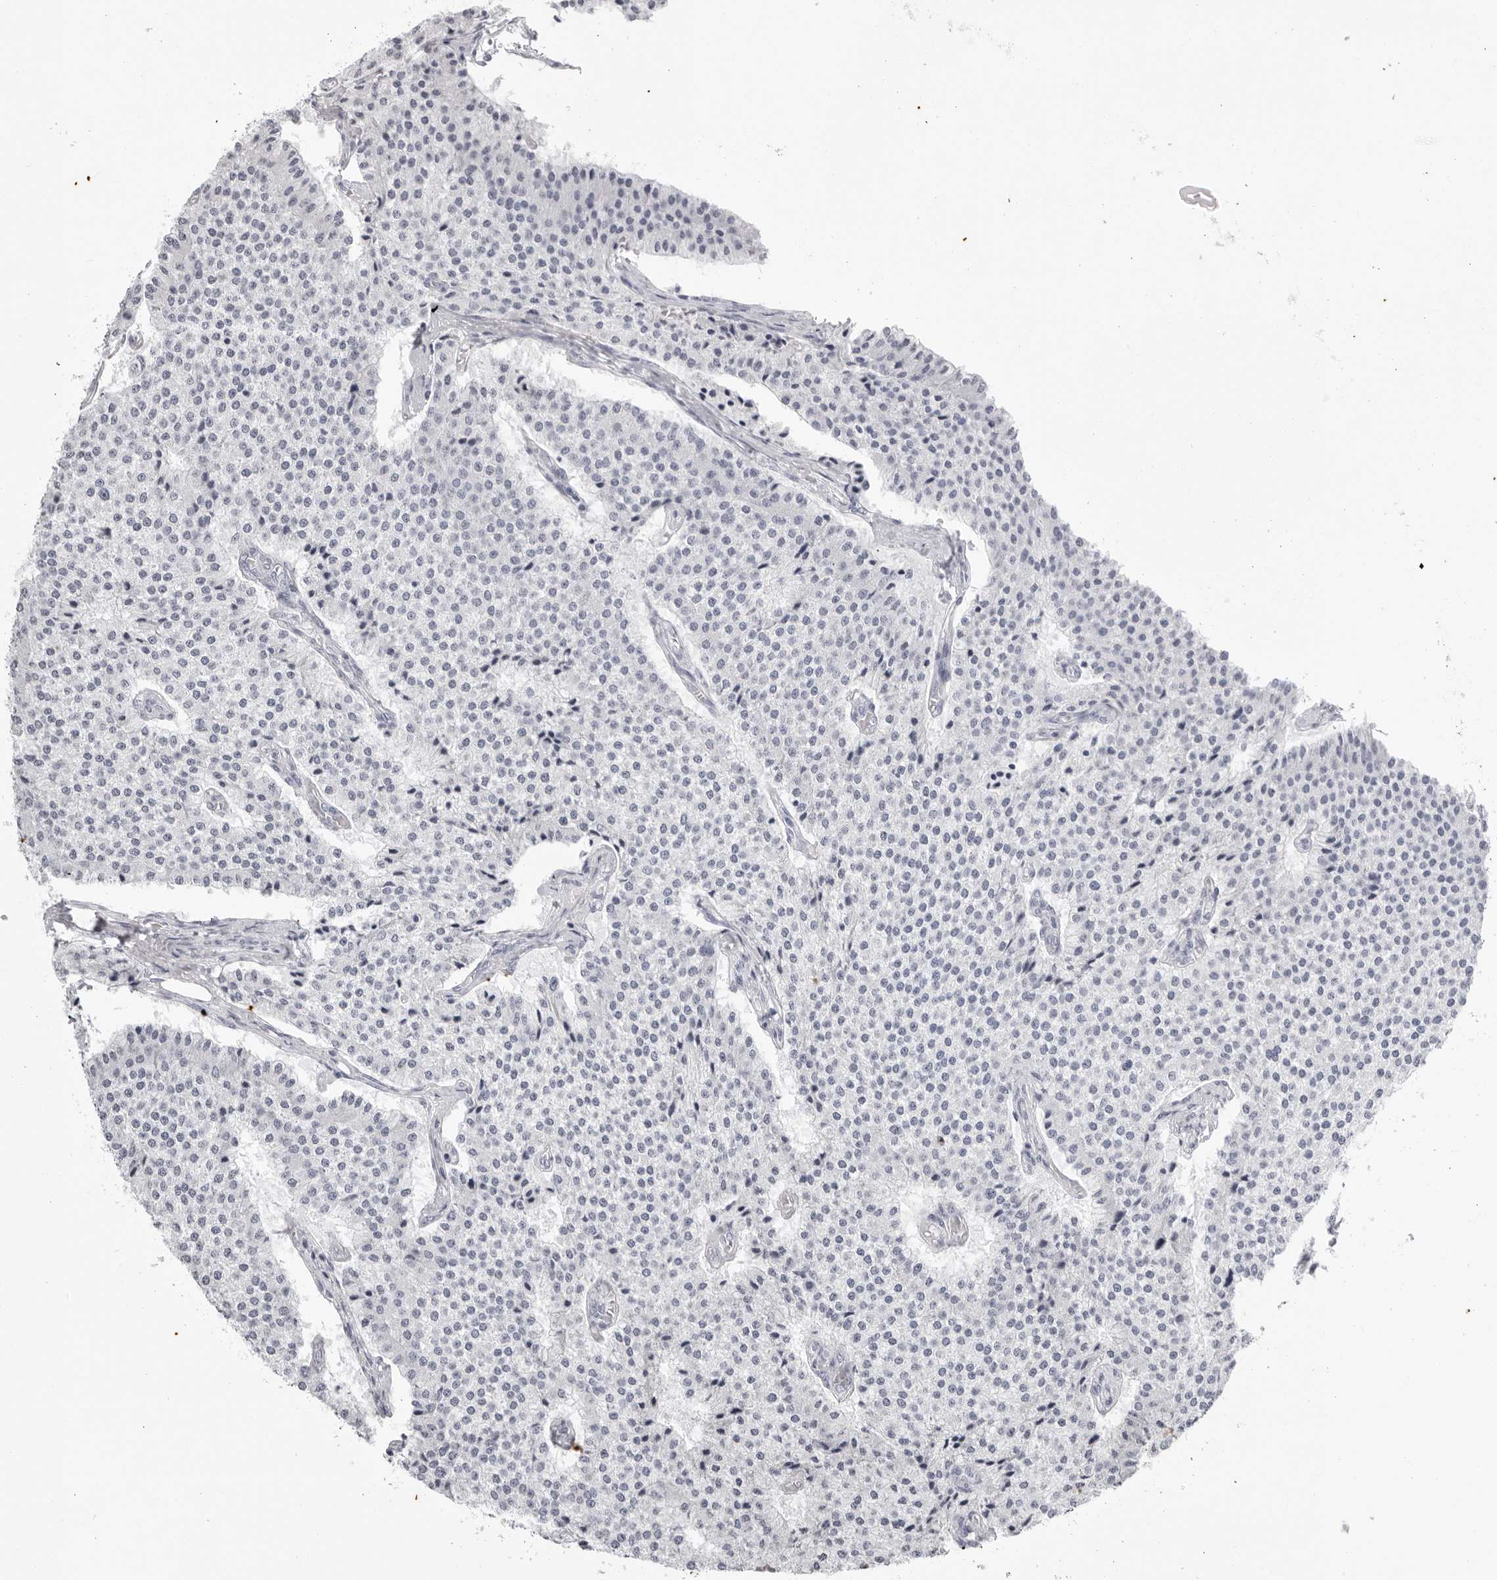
{"staining": {"intensity": "negative", "quantity": "none", "location": "none"}, "tissue": "carcinoid", "cell_type": "Tumor cells", "image_type": "cancer", "snomed": [{"axis": "morphology", "description": "Carcinoid, malignant, NOS"}, {"axis": "topography", "description": "Colon"}], "caption": "Immunohistochemistry (IHC) histopathology image of human carcinoid stained for a protein (brown), which shows no staining in tumor cells.", "gene": "KLK9", "patient": {"sex": "female", "age": 52}}